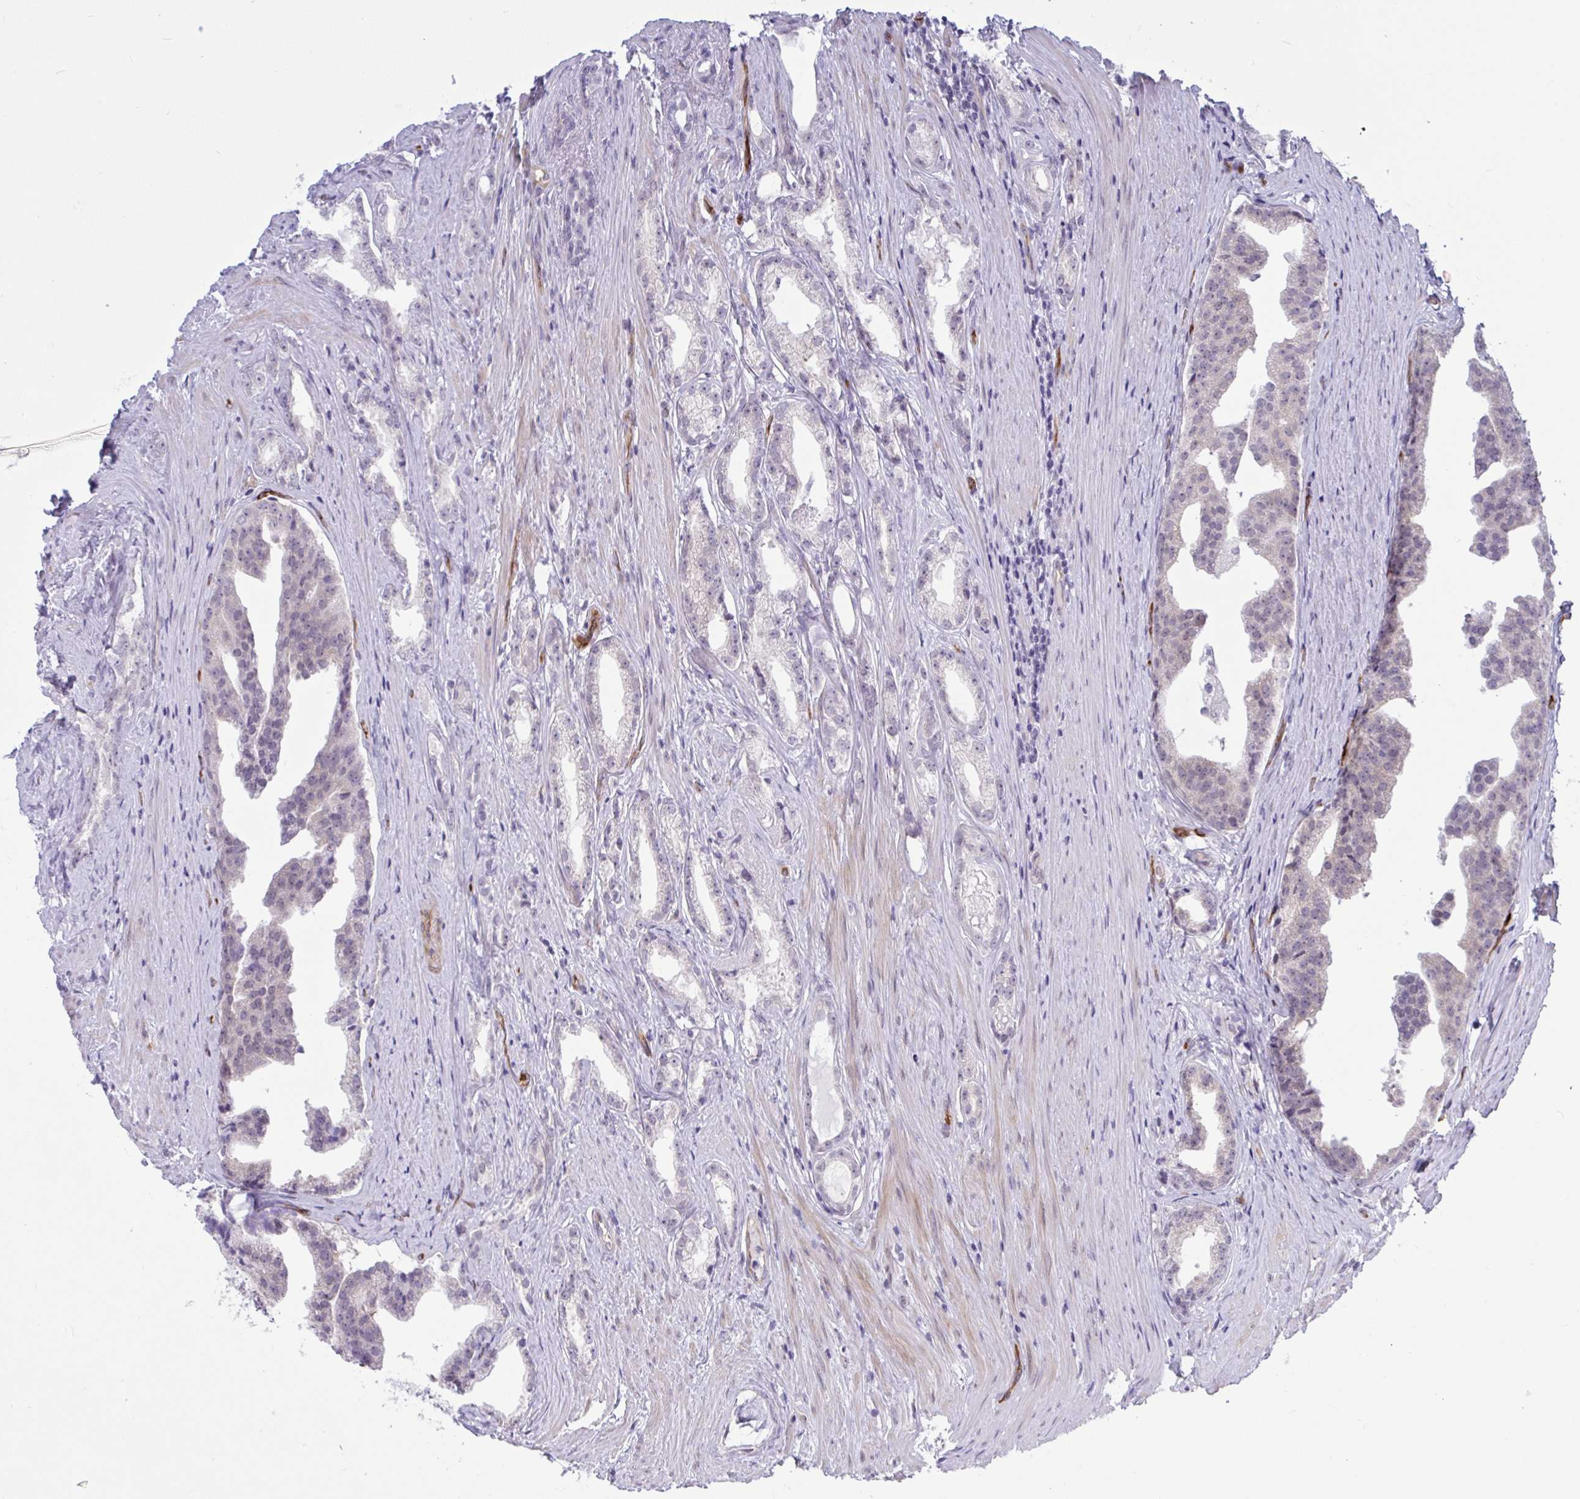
{"staining": {"intensity": "negative", "quantity": "none", "location": "none"}, "tissue": "prostate cancer", "cell_type": "Tumor cells", "image_type": "cancer", "snomed": [{"axis": "morphology", "description": "Adenocarcinoma, Low grade"}, {"axis": "topography", "description": "Prostate"}], "caption": "Tumor cells show no significant protein positivity in prostate cancer. (Brightfield microscopy of DAB (3,3'-diaminobenzidine) immunohistochemistry (IHC) at high magnification).", "gene": "EML1", "patient": {"sex": "male", "age": 65}}